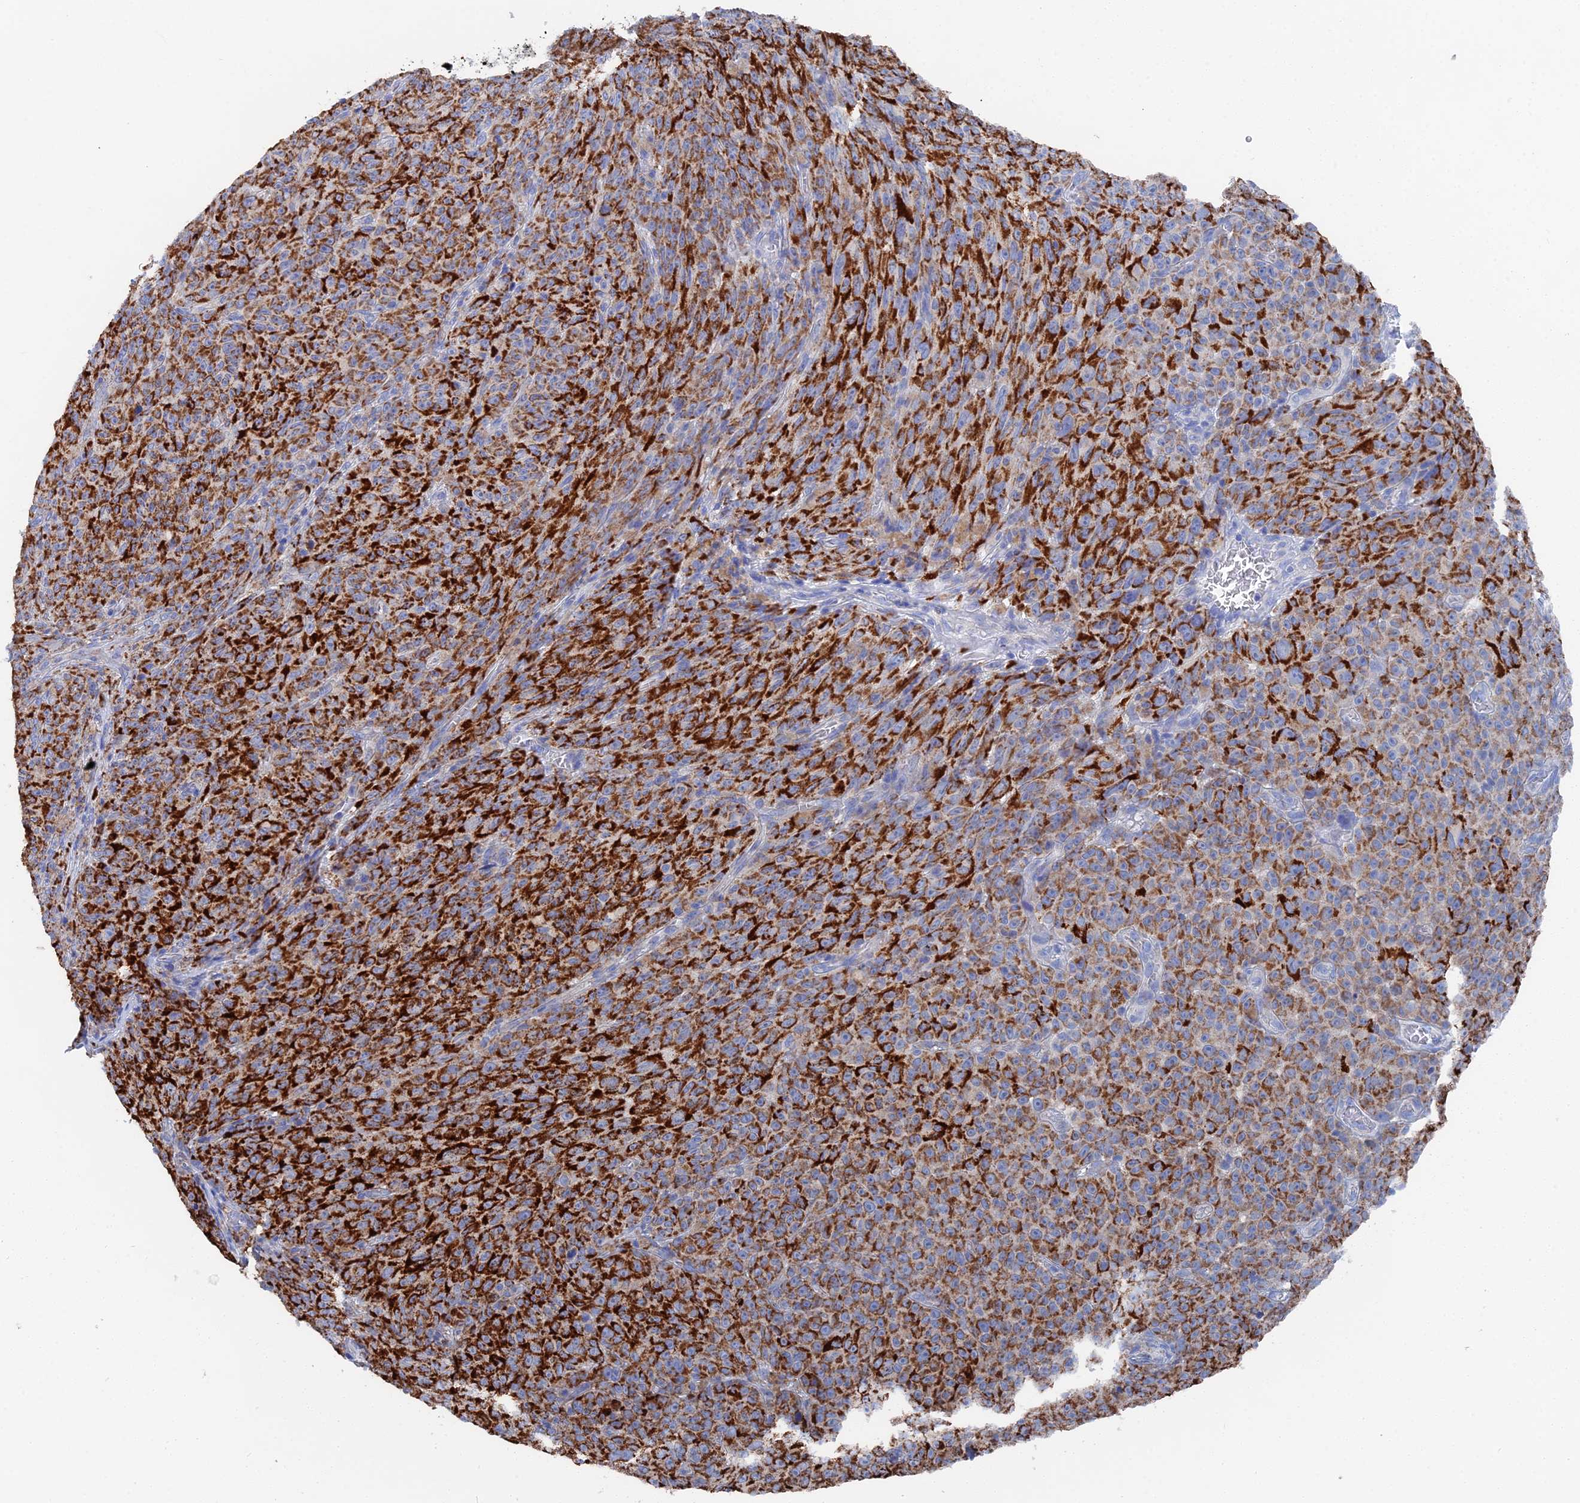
{"staining": {"intensity": "strong", "quantity": ">75%", "location": "cytoplasmic/membranous"}, "tissue": "melanoma", "cell_type": "Tumor cells", "image_type": "cancer", "snomed": [{"axis": "morphology", "description": "Malignant melanoma, NOS"}, {"axis": "topography", "description": "Skin"}], "caption": "High-power microscopy captured an immunohistochemistry (IHC) image of malignant melanoma, revealing strong cytoplasmic/membranous positivity in approximately >75% of tumor cells.", "gene": "IFT80", "patient": {"sex": "female", "age": 82}}